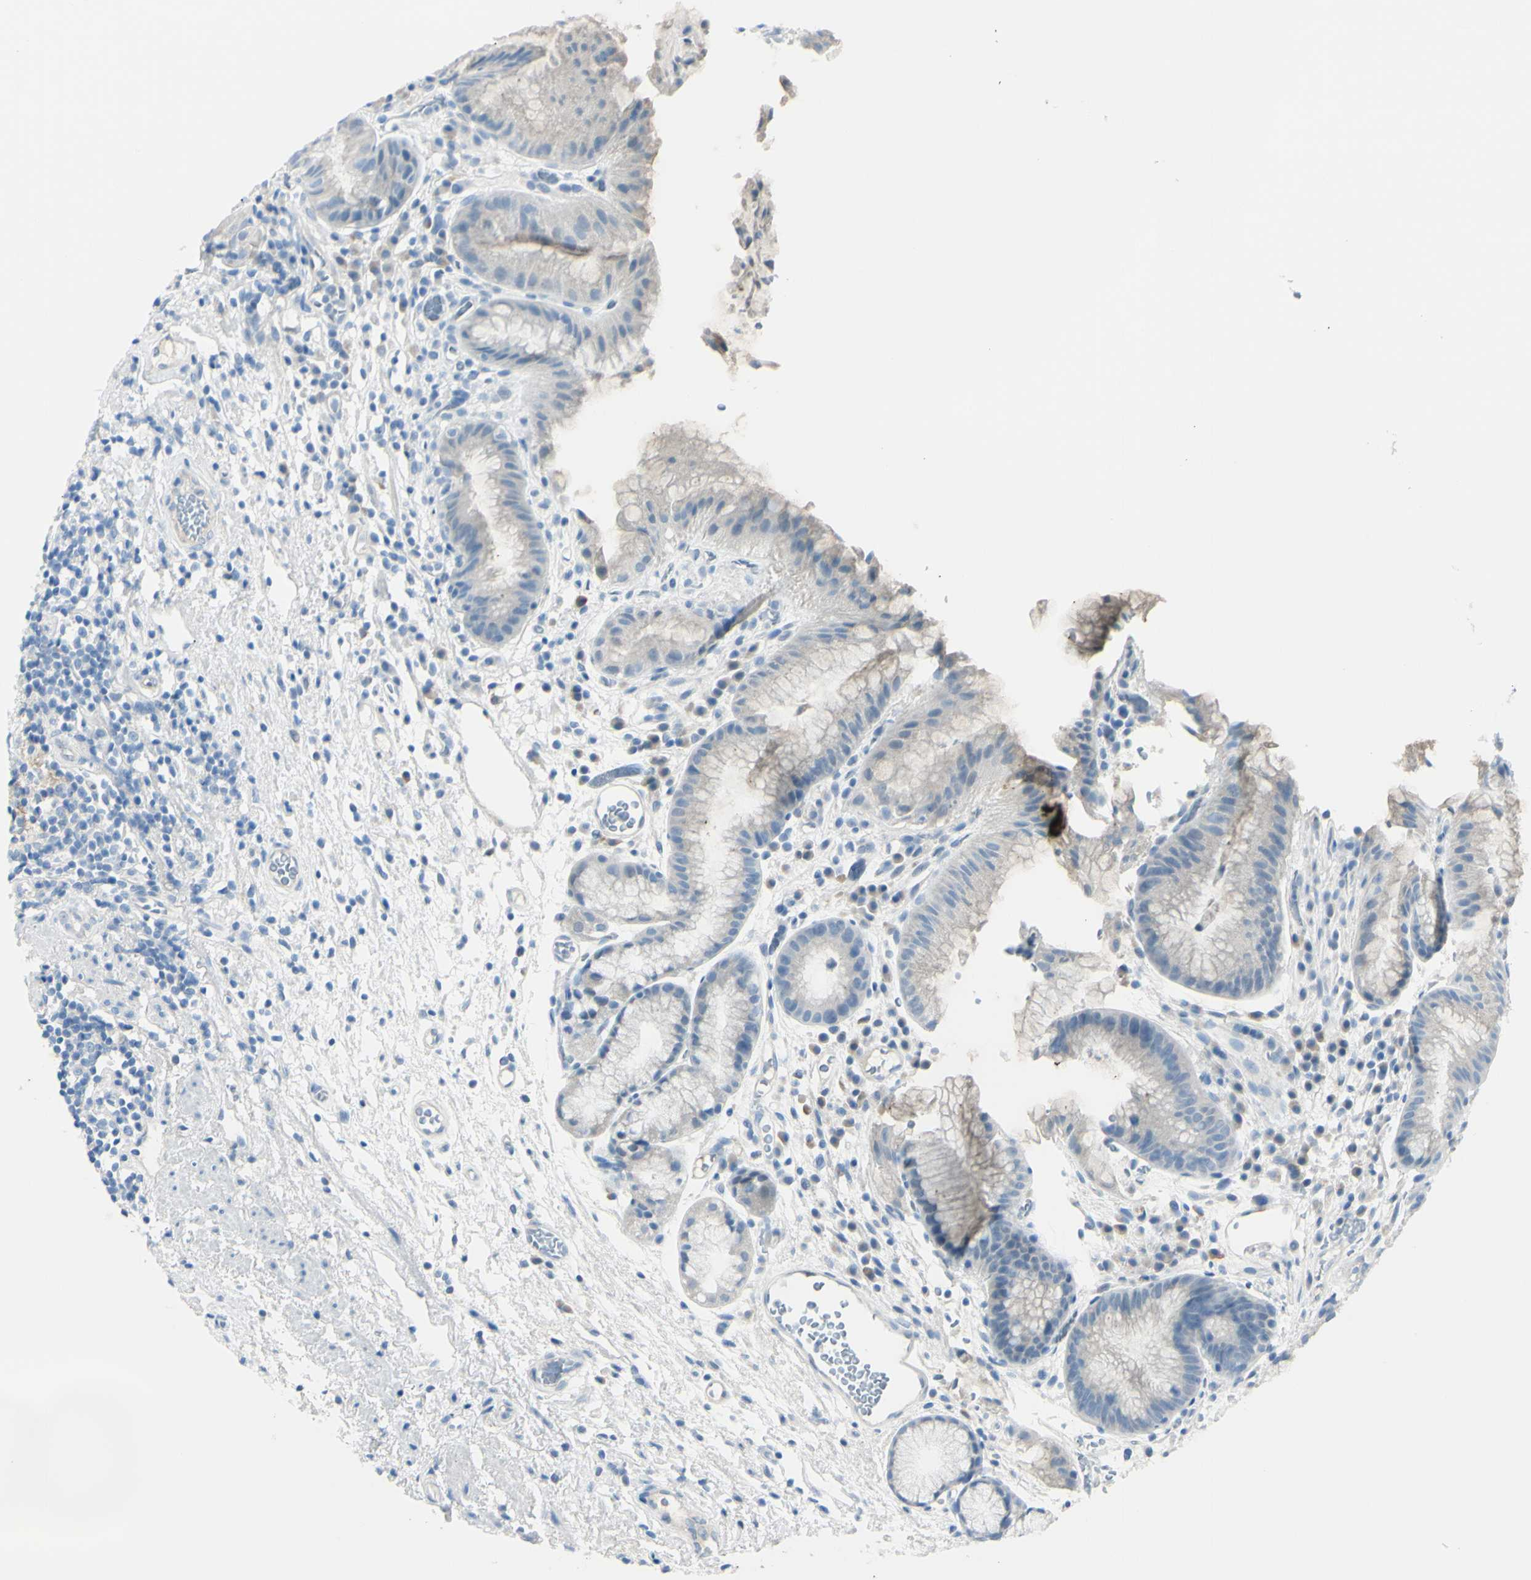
{"staining": {"intensity": "negative", "quantity": "none", "location": "none"}, "tissue": "stomach", "cell_type": "Glandular cells", "image_type": "normal", "snomed": [{"axis": "morphology", "description": "Normal tissue, NOS"}, {"axis": "topography", "description": "Stomach, upper"}], "caption": "IHC of normal human stomach displays no staining in glandular cells.", "gene": "FOLH1", "patient": {"sex": "male", "age": 72}}